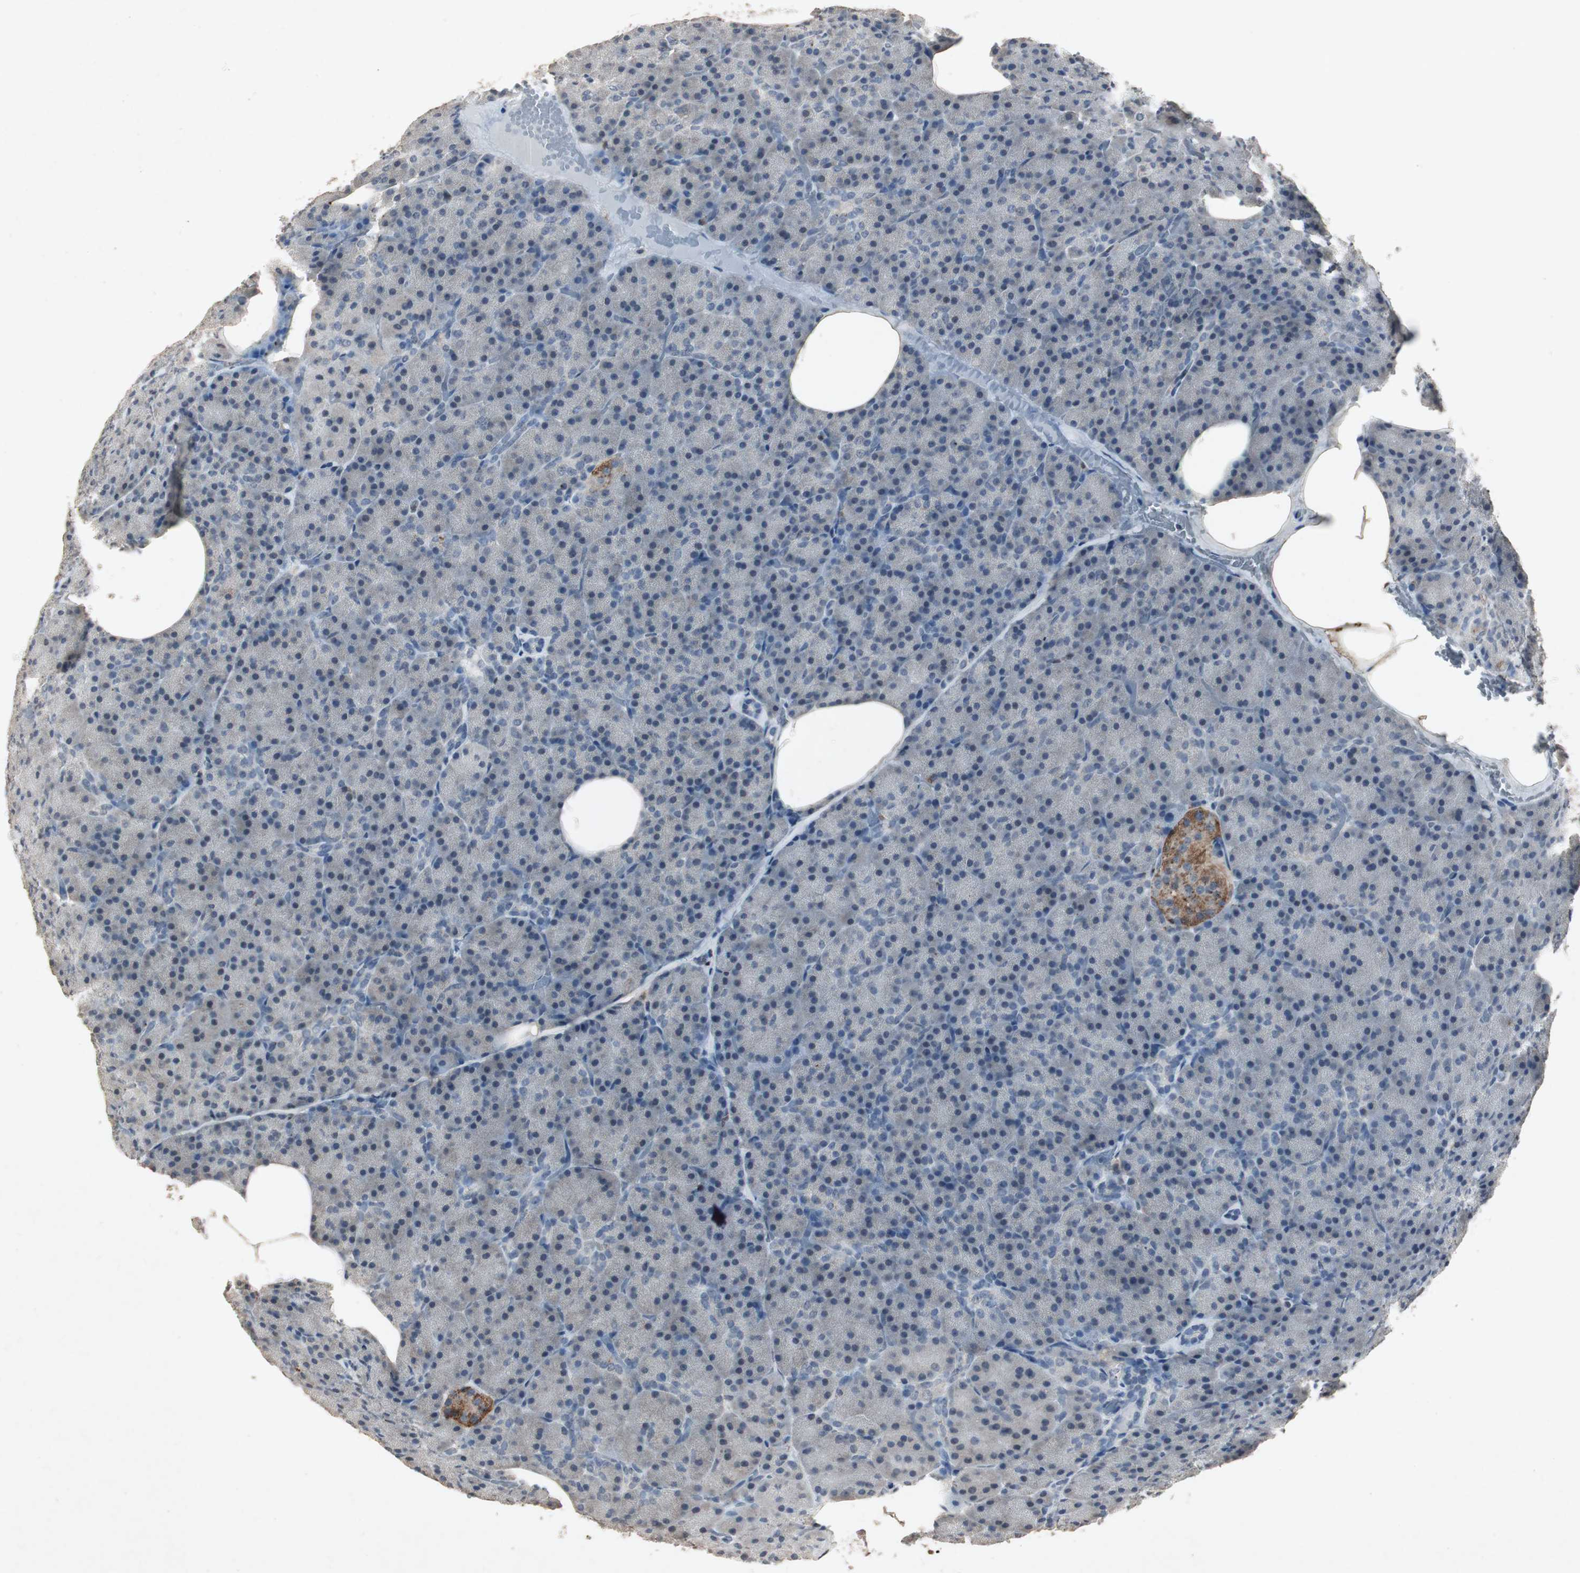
{"staining": {"intensity": "negative", "quantity": "none", "location": "none"}, "tissue": "pancreas", "cell_type": "Exocrine glandular cells", "image_type": "normal", "snomed": [{"axis": "morphology", "description": "Normal tissue, NOS"}, {"axis": "topography", "description": "Pancreas"}], "caption": "The micrograph reveals no staining of exocrine glandular cells in unremarkable pancreas. (Stains: DAB immunohistochemistry (IHC) with hematoxylin counter stain, Microscopy: brightfield microscopy at high magnification).", "gene": "ADNP2", "patient": {"sex": "female", "age": 35}}